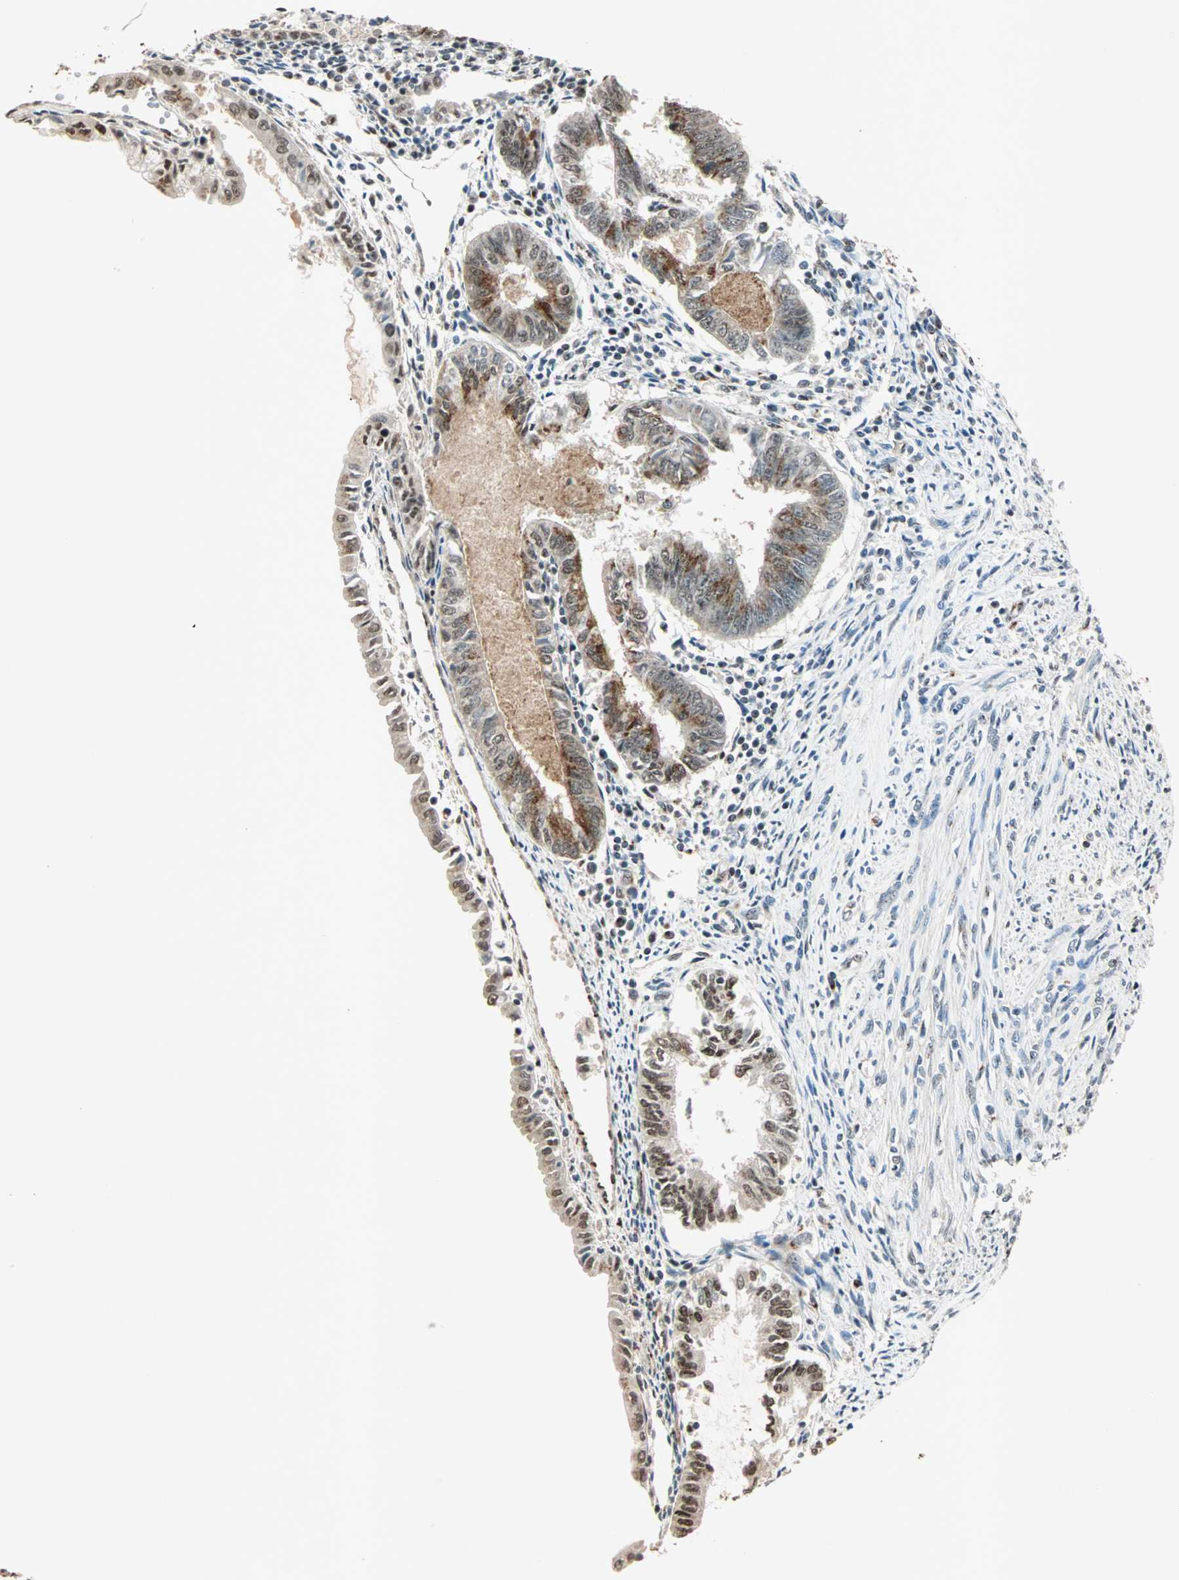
{"staining": {"intensity": "weak", "quantity": "25%-75%", "location": "cytoplasmic/membranous,nuclear"}, "tissue": "endometrial cancer", "cell_type": "Tumor cells", "image_type": "cancer", "snomed": [{"axis": "morphology", "description": "Adenocarcinoma, NOS"}, {"axis": "topography", "description": "Endometrium"}], "caption": "A brown stain highlights weak cytoplasmic/membranous and nuclear expression of a protein in endometrial cancer (adenocarcinoma) tumor cells. (IHC, brightfield microscopy, high magnification).", "gene": "PRDM2", "patient": {"sex": "female", "age": 86}}